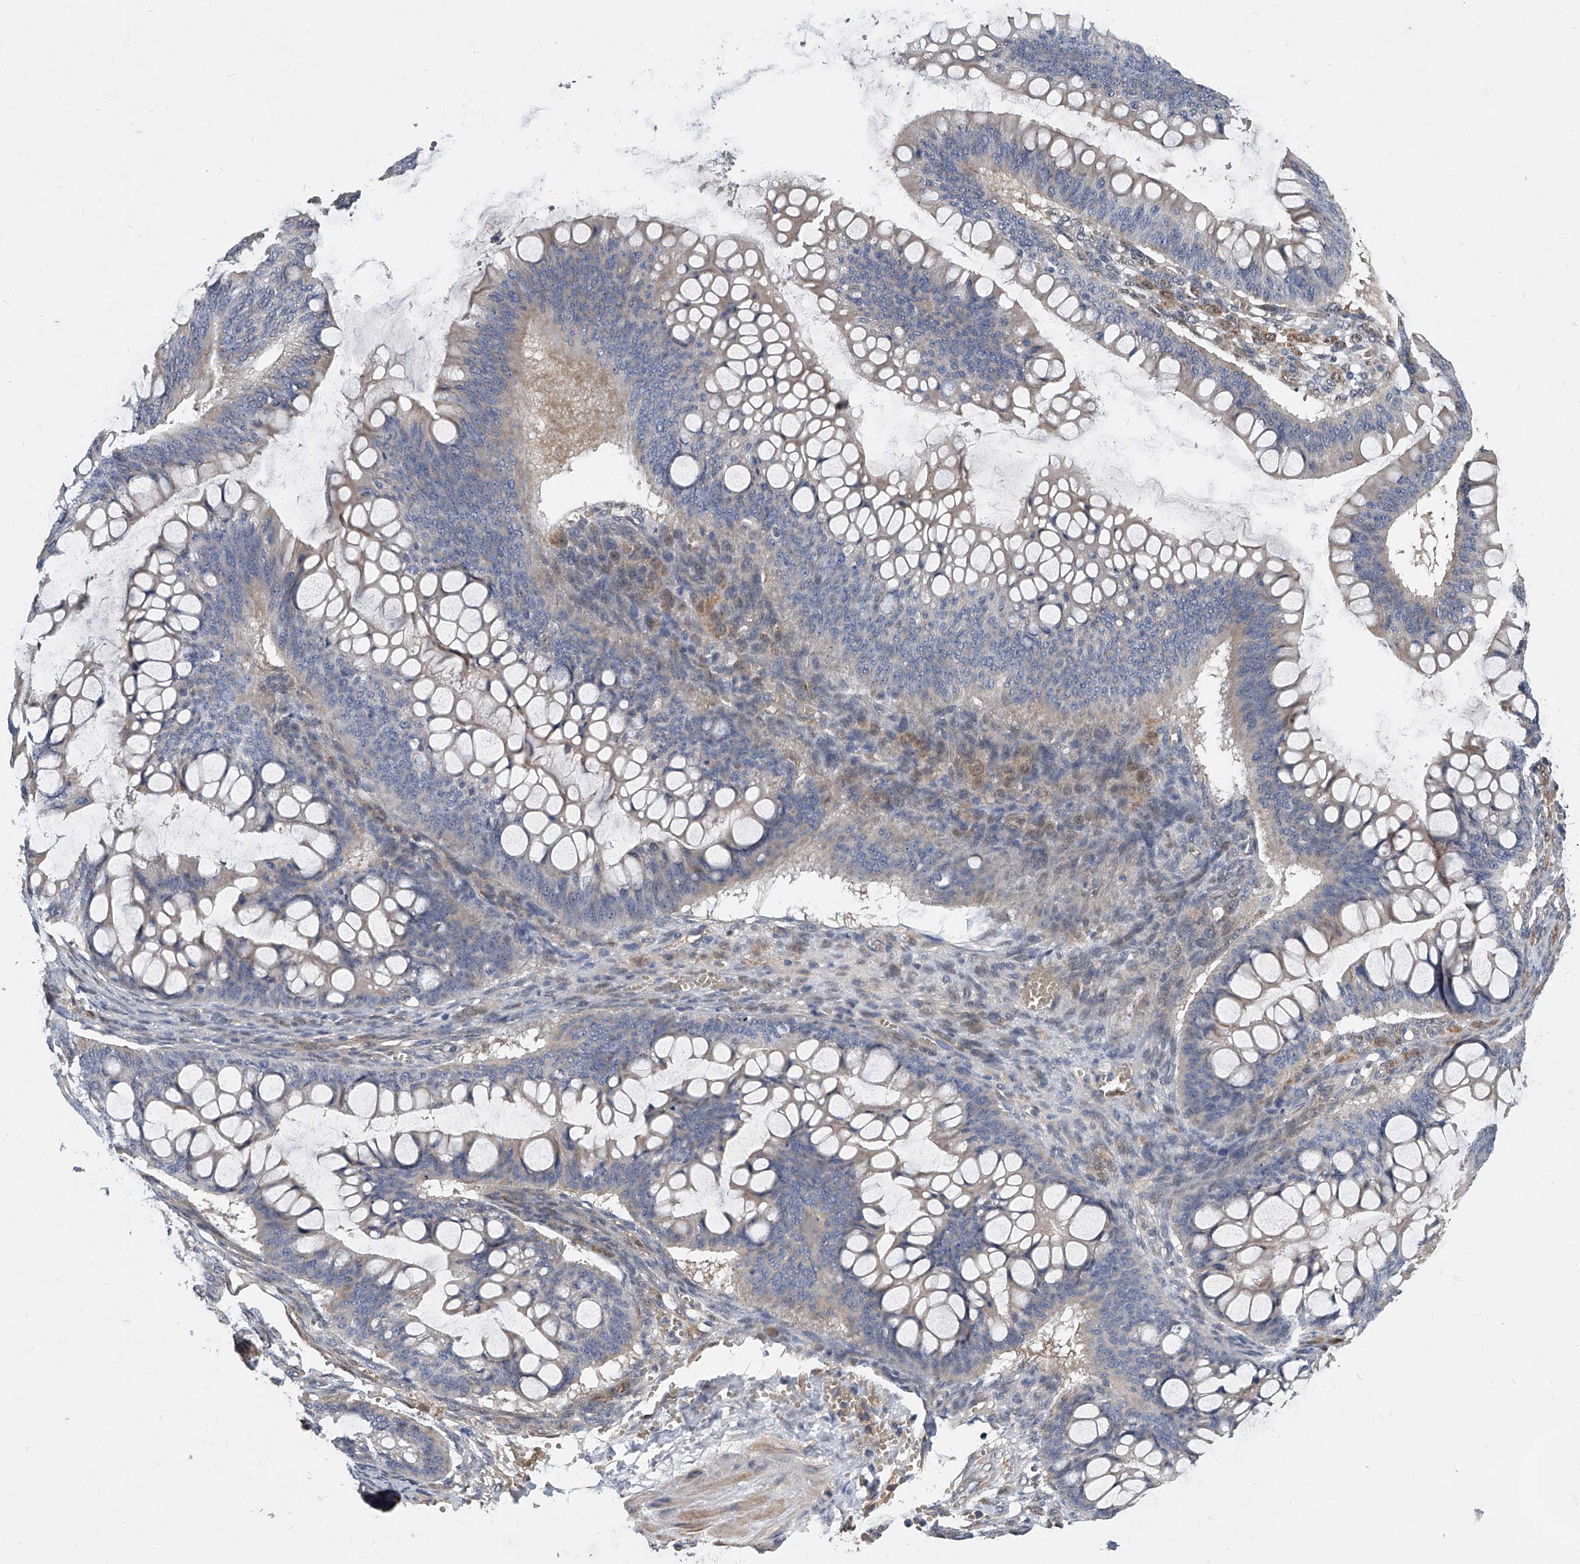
{"staining": {"intensity": "negative", "quantity": "none", "location": "none"}, "tissue": "ovarian cancer", "cell_type": "Tumor cells", "image_type": "cancer", "snomed": [{"axis": "morphology", "description": "Cystadenocarcinoma, mucinous, NOS"}, {"axis": "topography", "description": "Ovary"}], "caption": "Tumor cells are negative for brown protein staining in ovarian cancer. (DAB (3,3'-diaminobenzidine) immunohistochemistry visualized using brightfield microscopy, high magnification).", "gene": "CD200", "patient": {"sex": "female", "age": 73}}